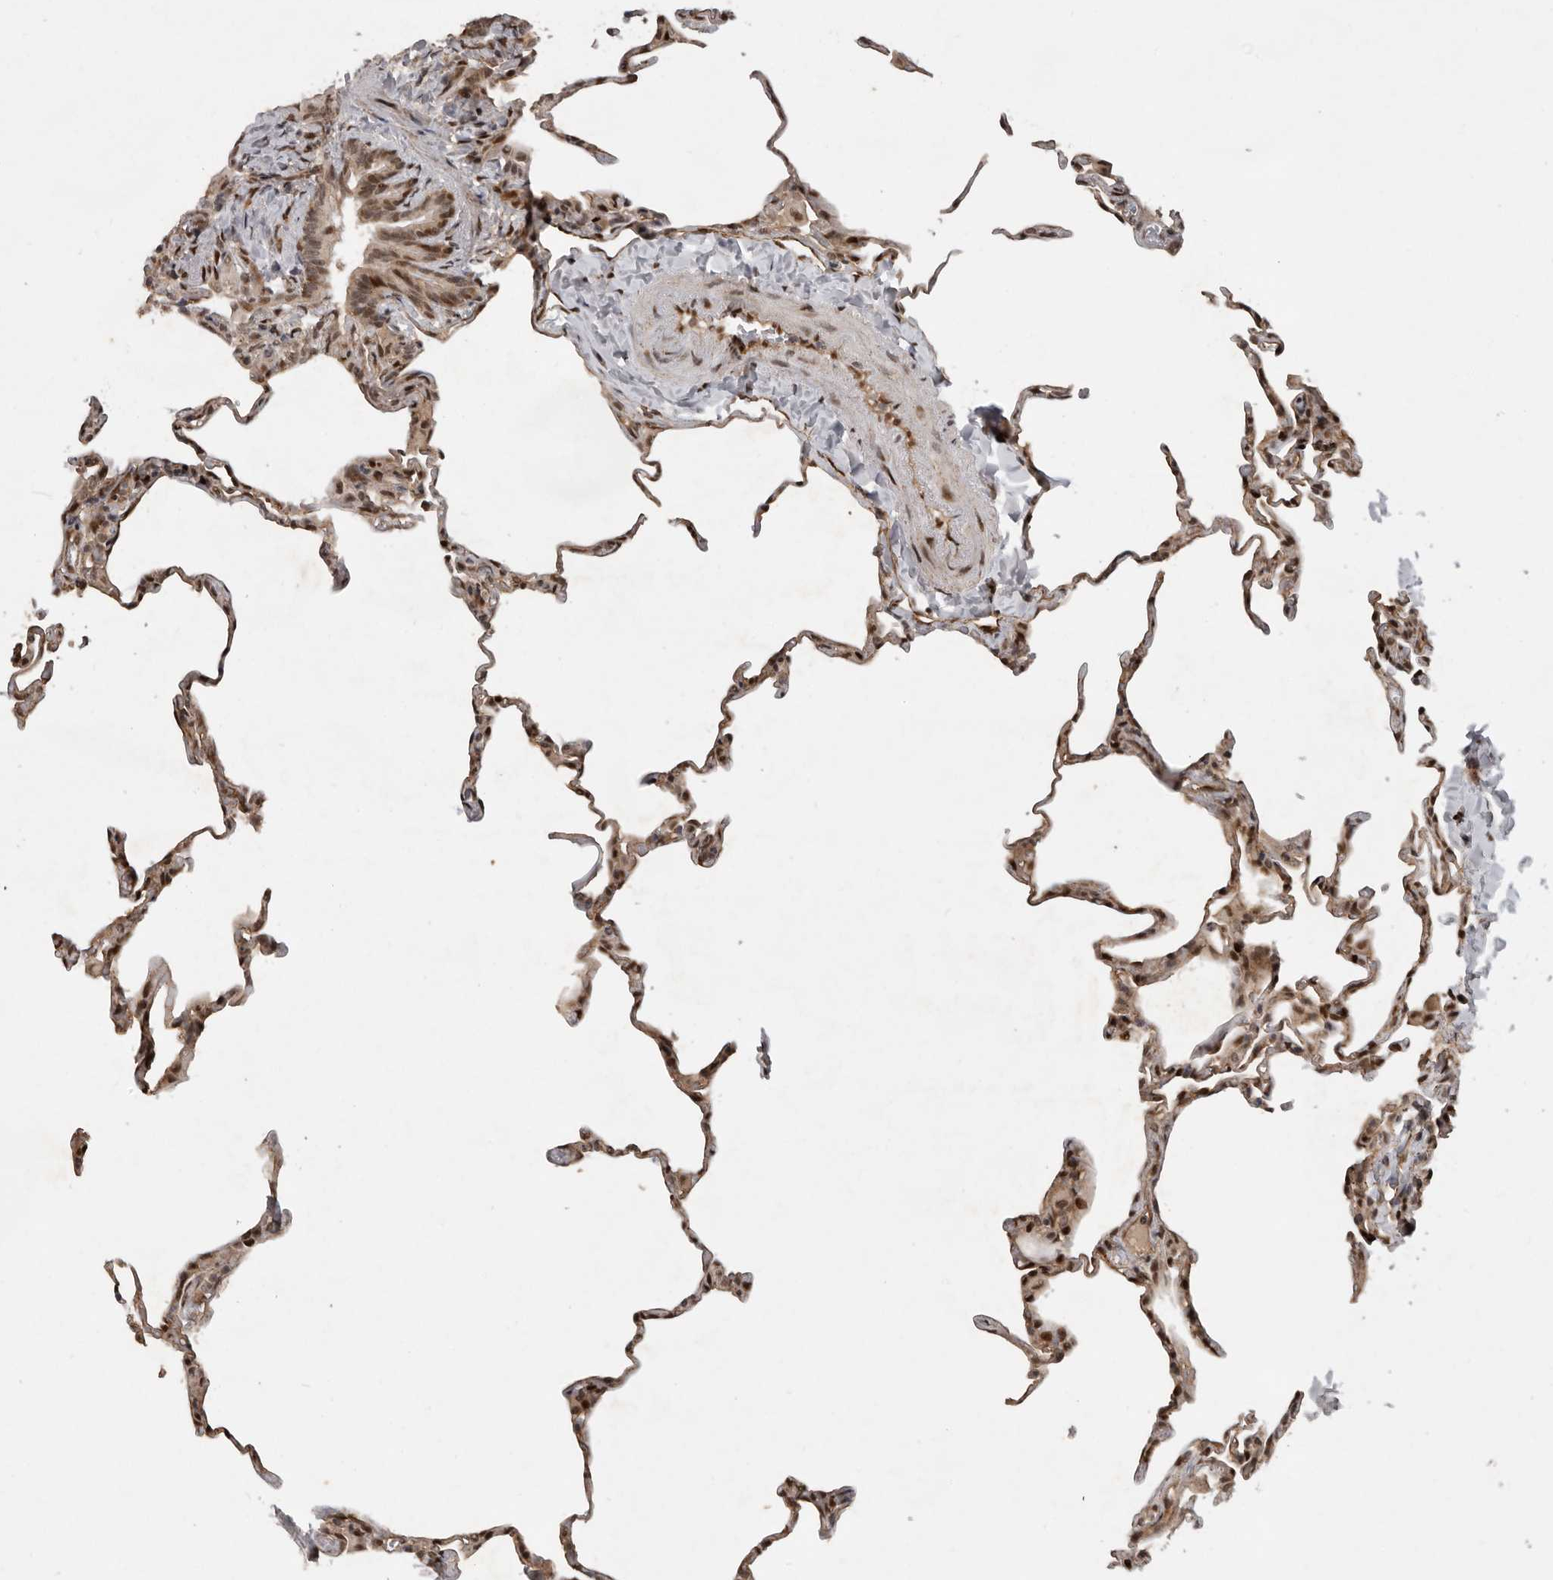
{"staining": {"intensity": "moderate", "quantity": ">75%", "location": "nuclear"}, "tissue": "lung", "cell_type": "Alveolar cells", "image_type": "normal", "snomed": [{"axis": "morphology", "description": "Normal tissue, NOS"}, {"axis": "topography", "description": "Lung"}], "caption": "A histopathology image of human lung stained for a protein displays moderate nuclear brown staining in alveolar cells.", "gene": "CDC27", "patient": {"sex": "male", "age": 20}}